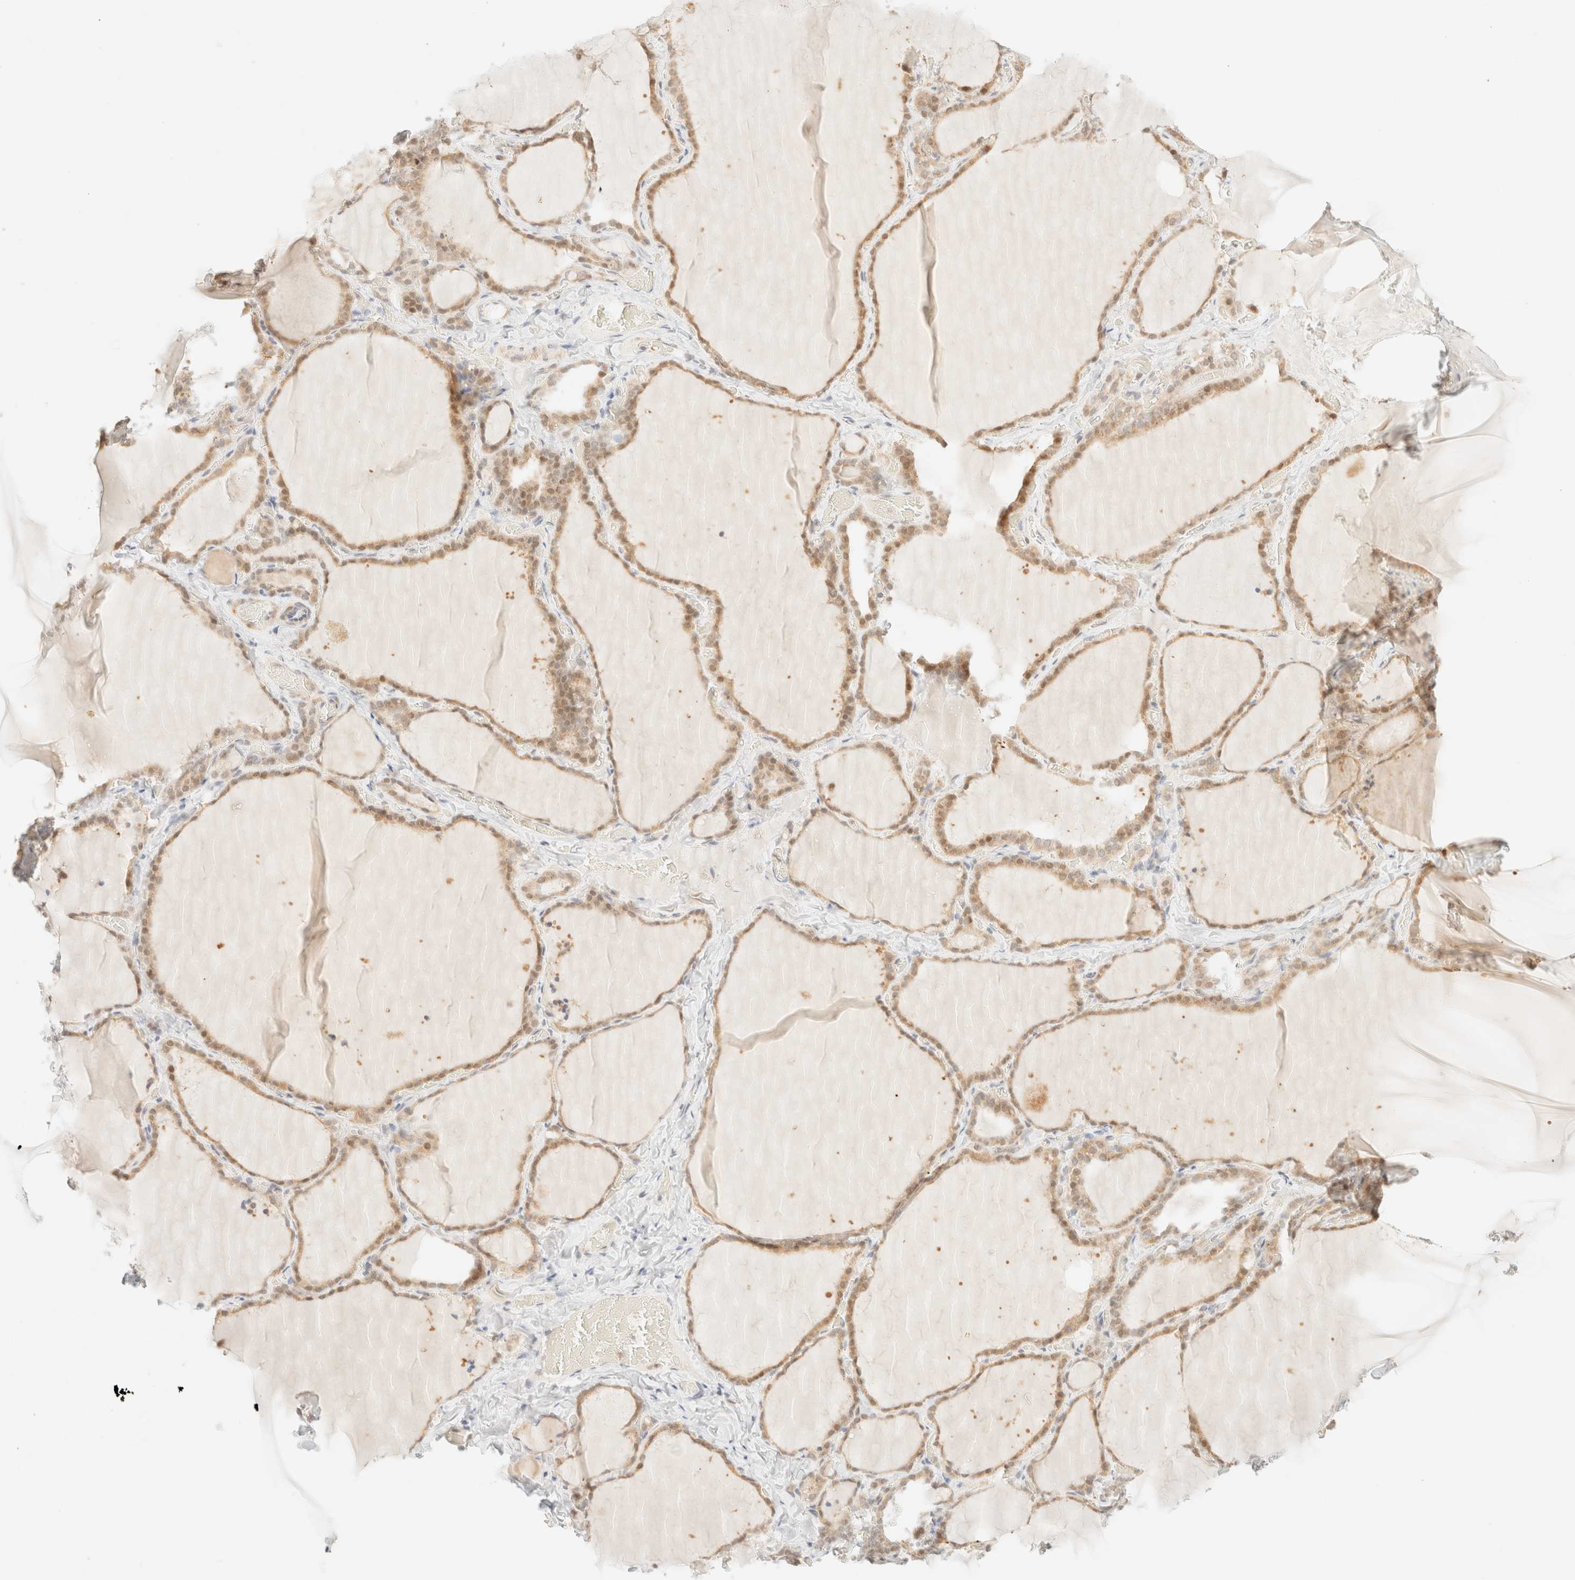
{"staining": {"intensity": "weak", "quantity": ">75%", "location": "cytoplasmic/membranous,nuclear"}, "tissue": "thyroid gland", "cell_type": "Glandular cells", "image_type": "normal", "snomed": [{"axis": "morphology", "description": "Normal tissue, NOS"}, {"axis": "topography", "description": "Thyroid gland"}], "caption": "High-power microscopy captured an immunohistochemistry micrograph of unremarkable thyroid gland, revealing weak cytoplasmic/membranous,nuclear expression in approximately >75% of glandular cells.", "gene": "TSR1", "patient": {"sex": "female", "age": 22}}